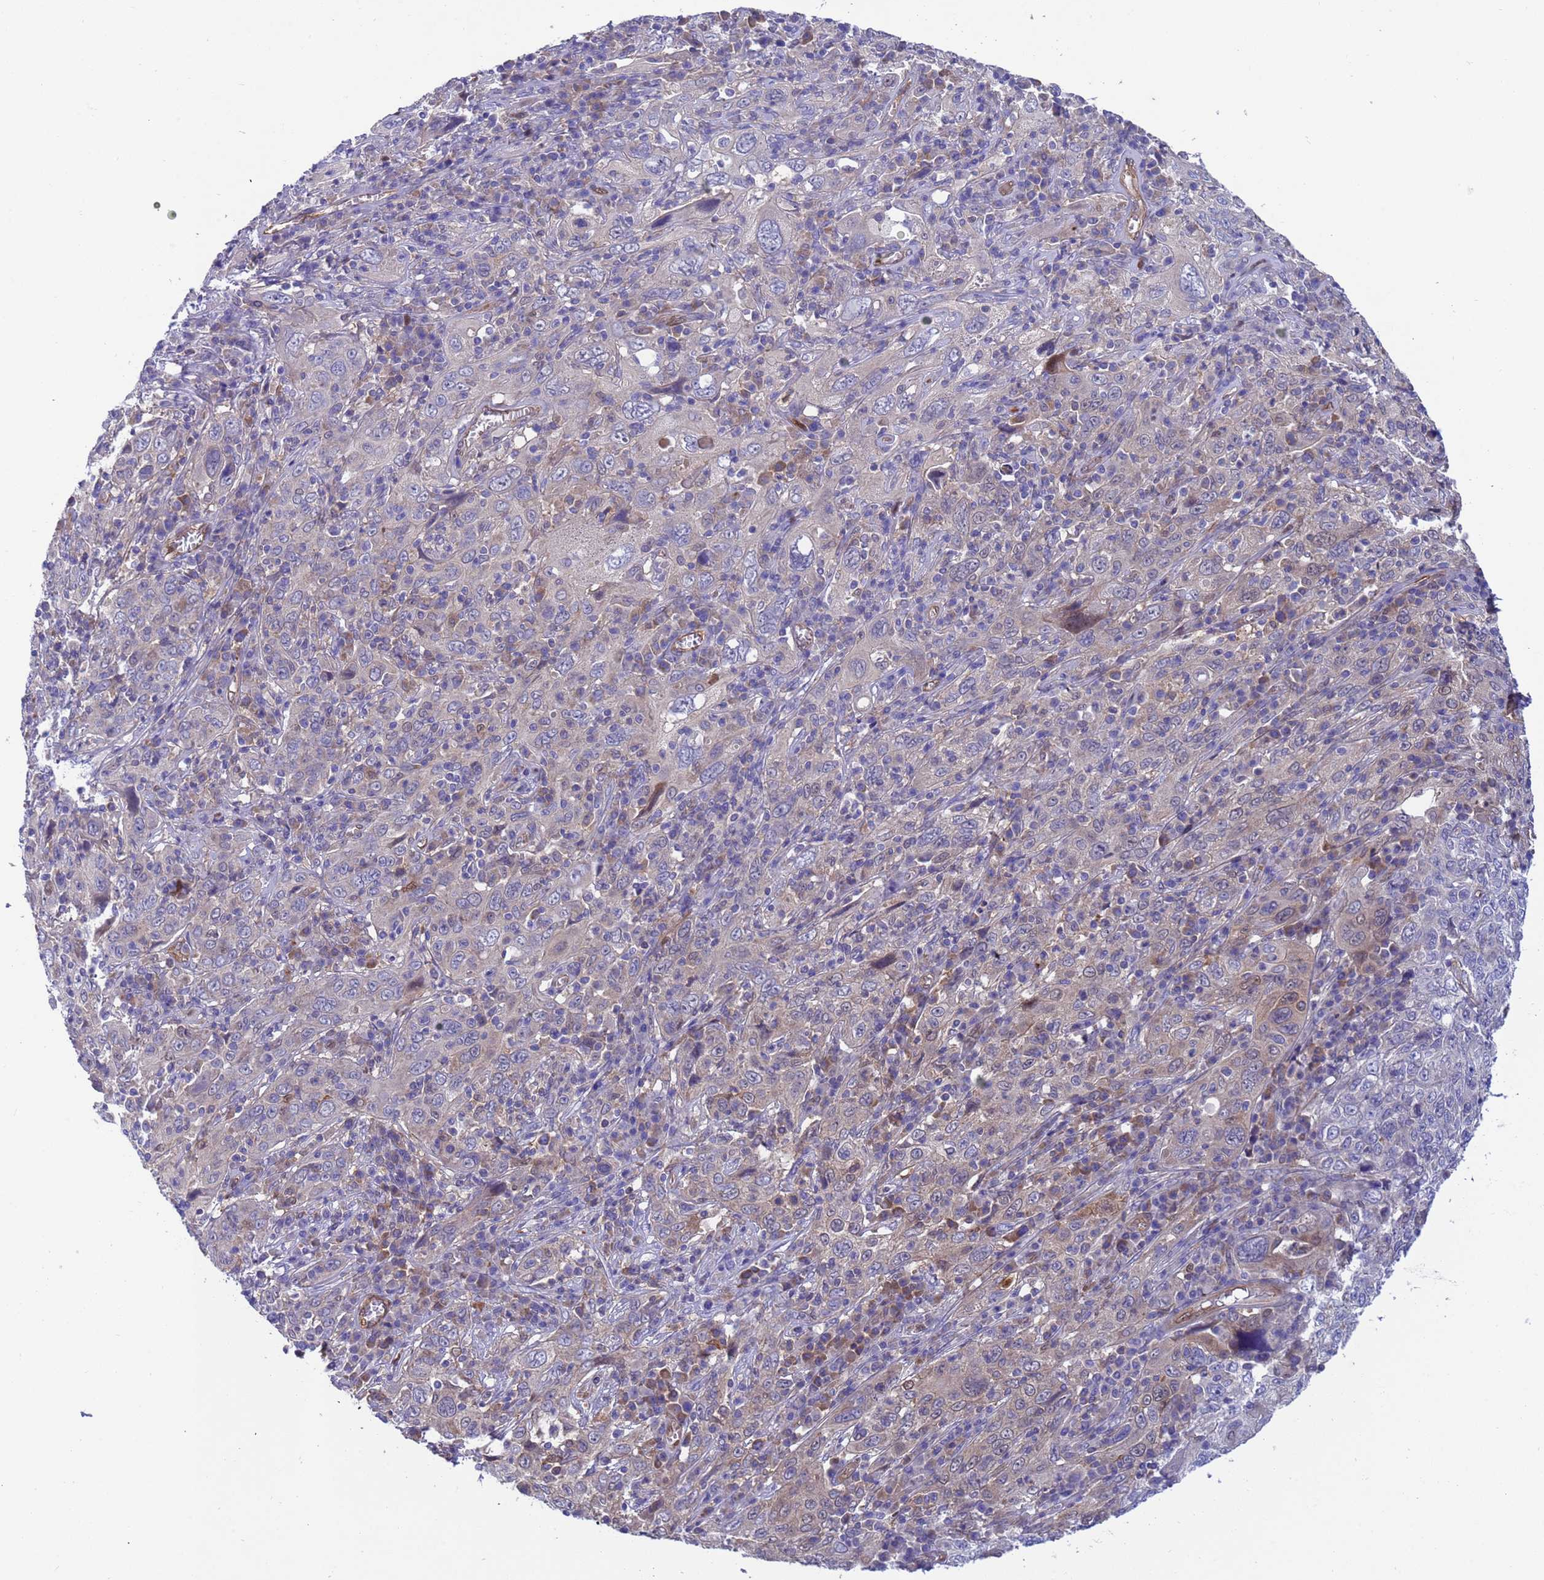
{"staining": {"intensity": "negative", "quantity": "none", "location": "none"}, "tissue": "cervical cancer", "cell_type": "Tumor cells", "image_type": "cancer", "snomed": [{"axis": "morphology", "description": "Squamous cell carcinoma, NOS"}, {"axis": "topography", "description": "Cervix"}], "caption": "Tumor cells are negative for brown protein staining in cervical squamous cell carcinoma.", "gene": "FOXRED1", "patient": {"sex": "female", "age": 46}}